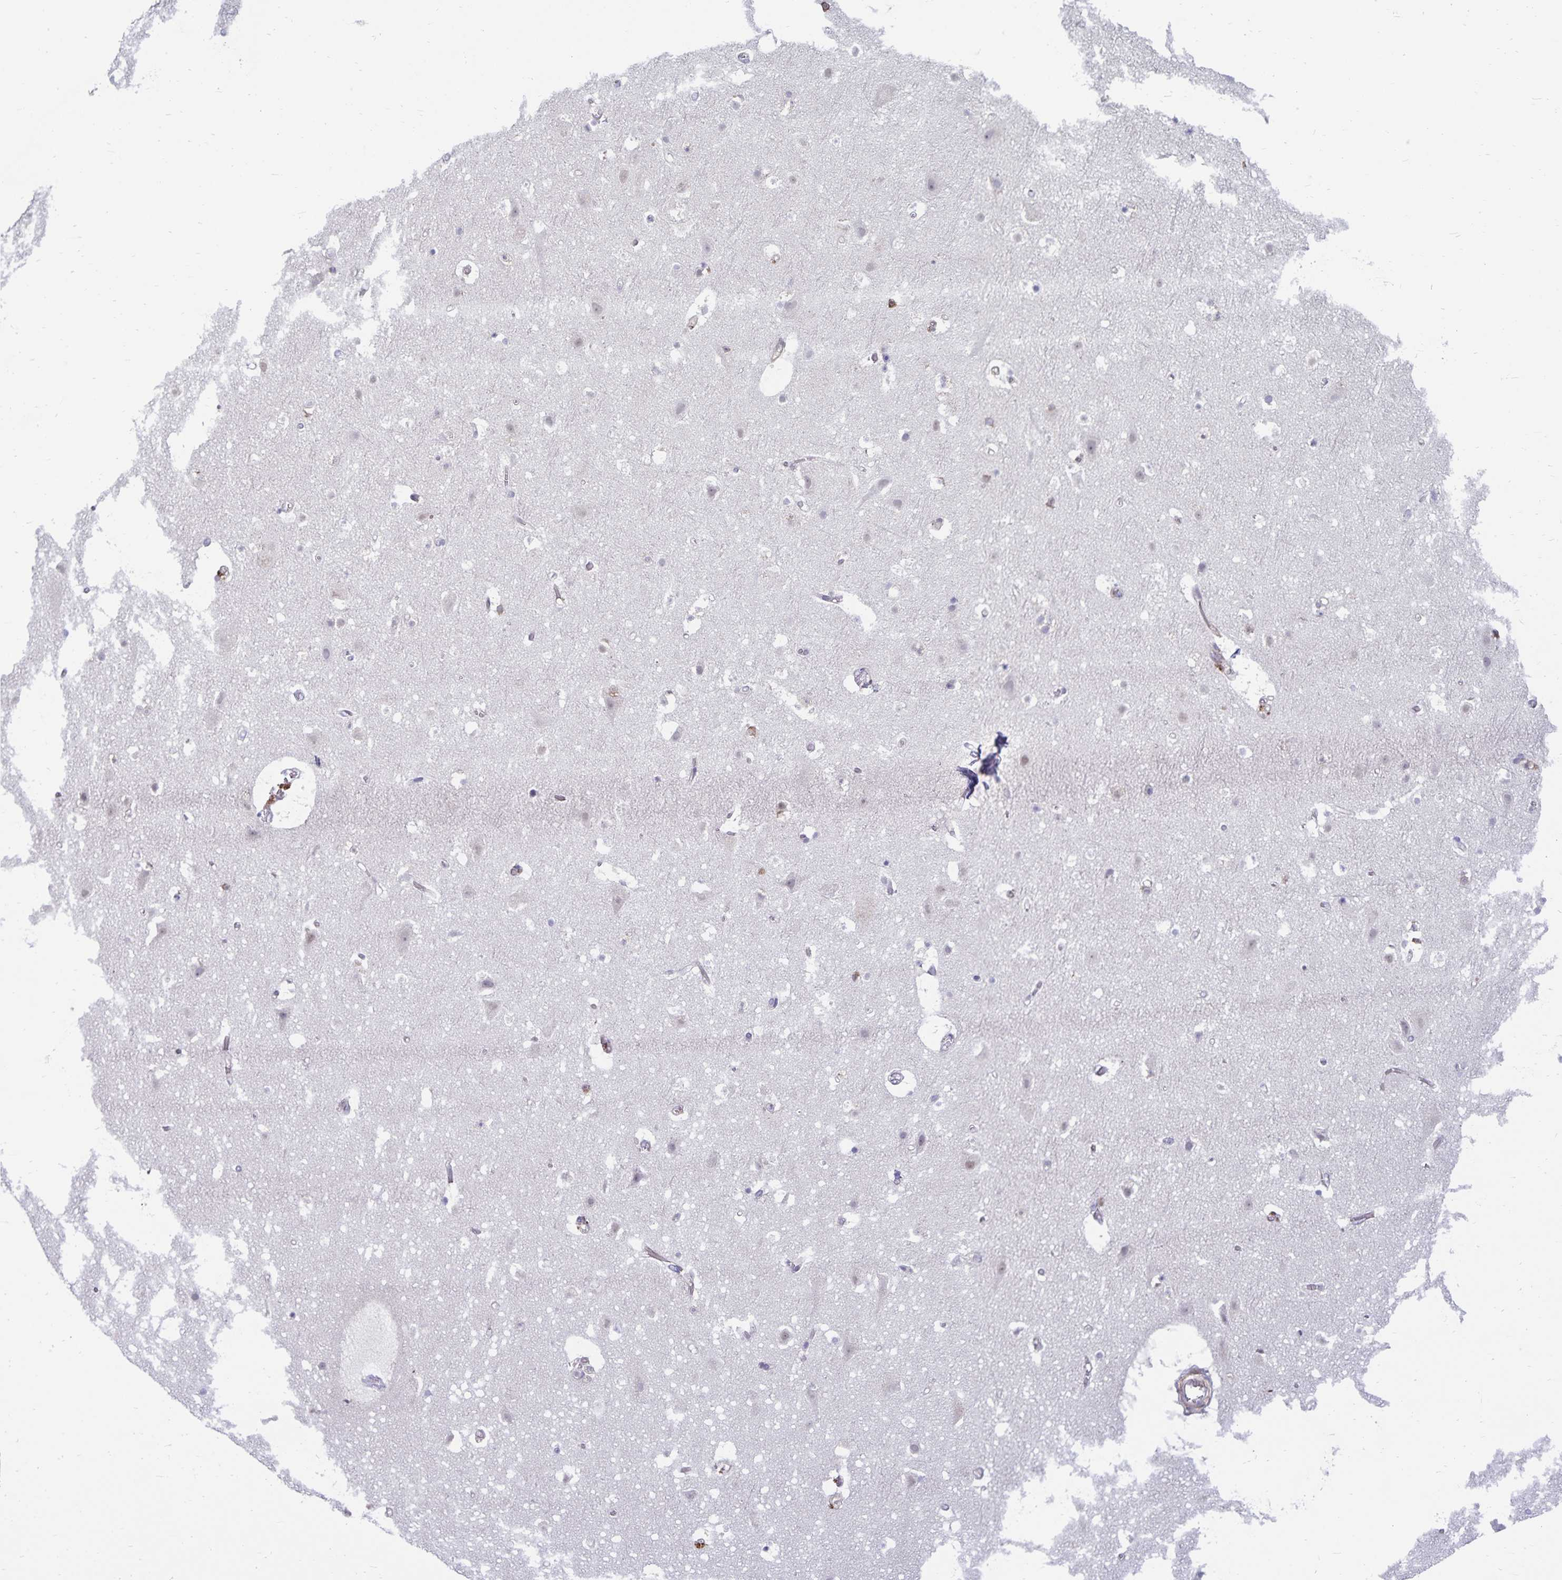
{"staining": {"intensity": "negative", "quantity": "none", "location": "none"}, "tissue": "cerebral cortex", "cell_type": "Endothelial cells", "image_type": "normal", "snomed": [{"axis": "morphology", "description": "Normal tissue, NOS"}, {"axis": "topography", "description": "Cerebral cortex"}], "caption": "Normal cerebral cortex was stained to show a protein in brown. There is no significant staining in endothelial cells.", "gene": "CDKN2B", "patient": {"sex": "female", "age": 42}}